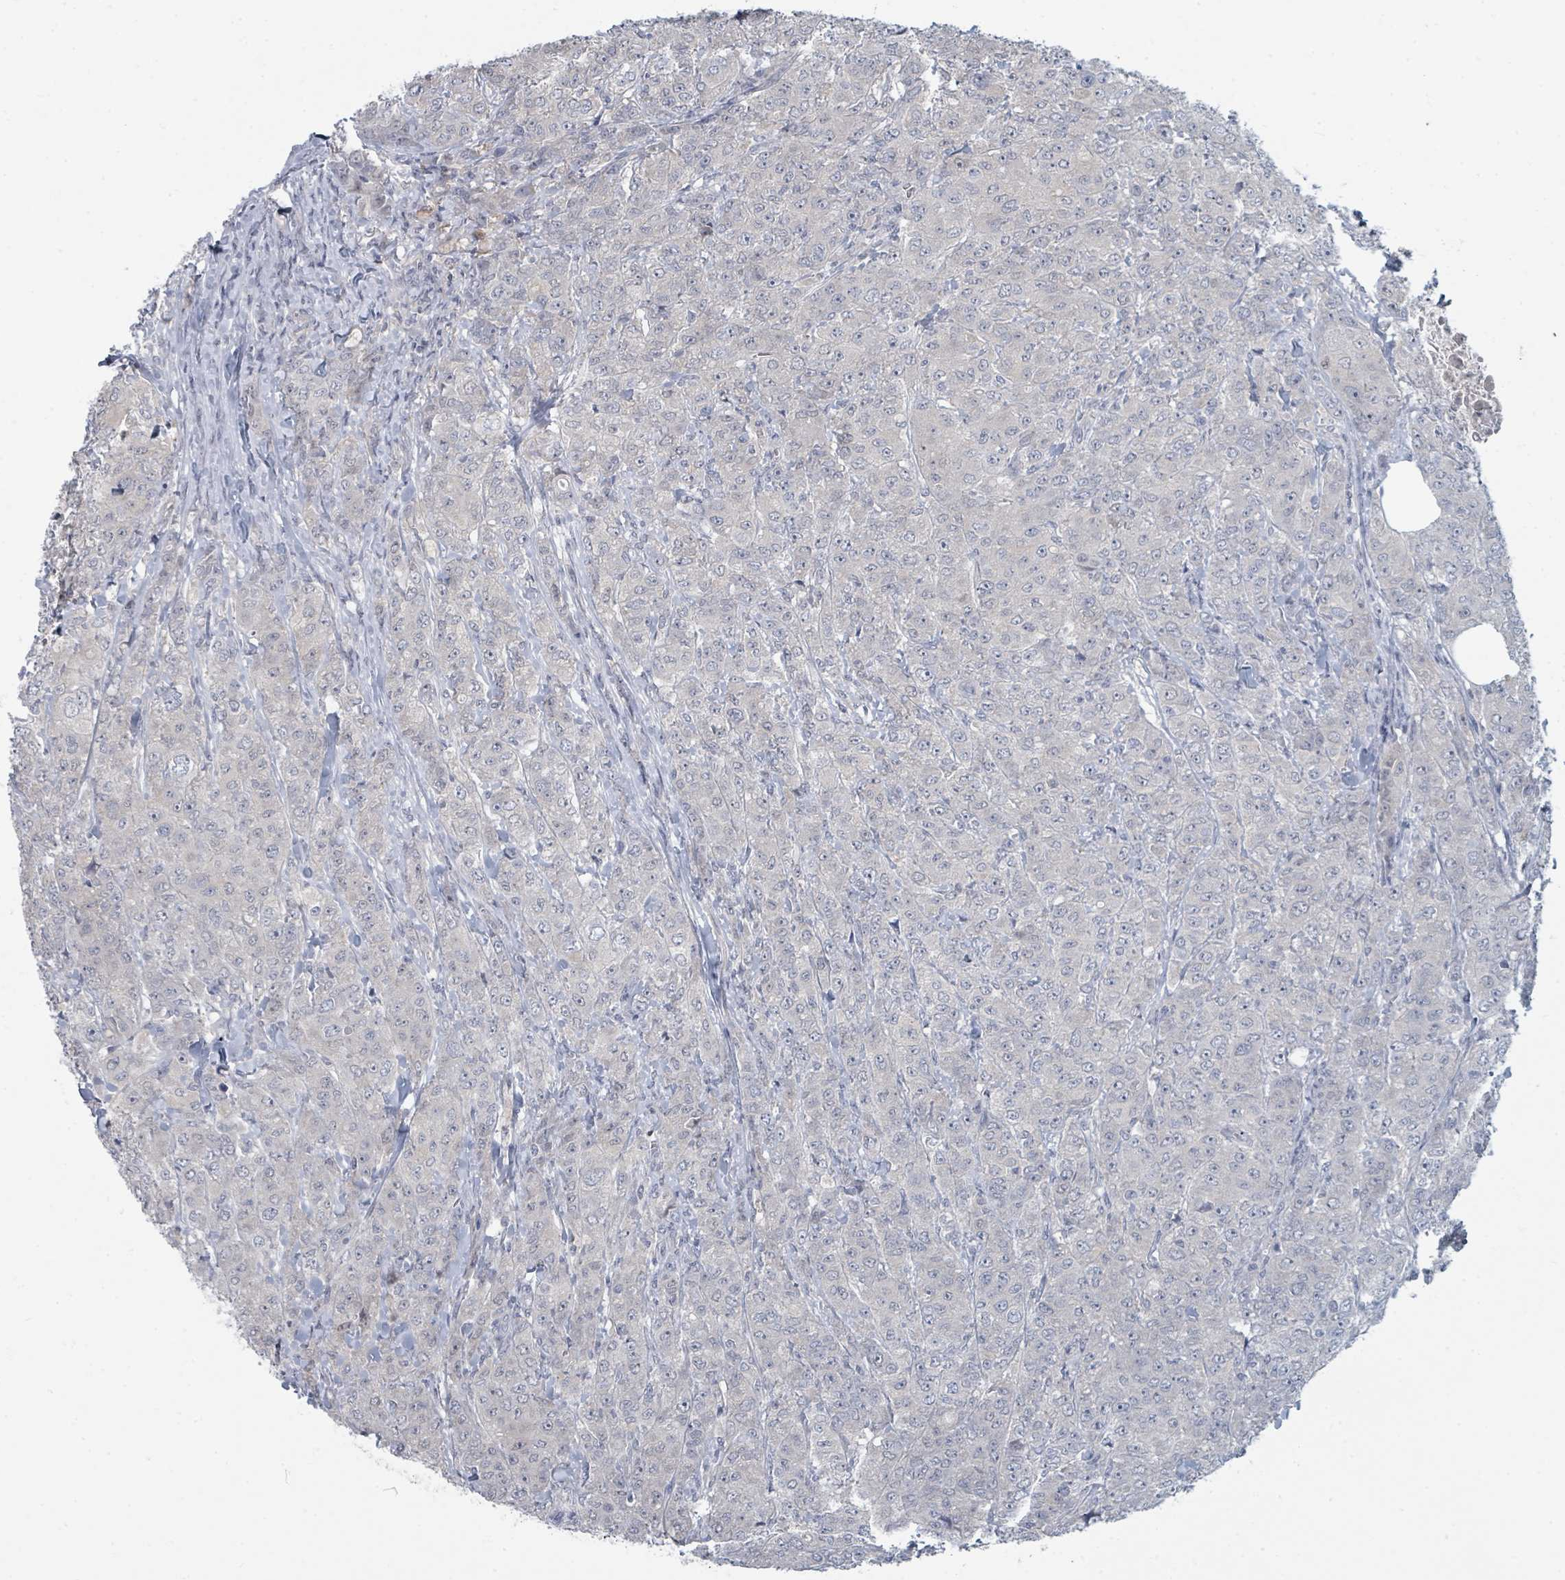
{"staining": {"intensity": "negative", "quantity": "none", "location": "none"}, "tissue": "breast cancer", "cell_type": "Tumor cells", "image_type": "cancer", "snomed": [{"axis": "morphology", "description": "Duct carcinoma"}, {"axis": "topography", "description": "Breast"}], "caption": "Tumor cells show no significant protein positivity in breast infiltrating ductal carcinoma. (Stains: DAB (3,3'-diaminobenzidine) immunohistochemistry (IHC) with hematoxylin counter stain, Microscopy: brightfield microscopy at high magnification).", "gene": "SLC25A45", "patient": {"sex": "female", "age": 43}}